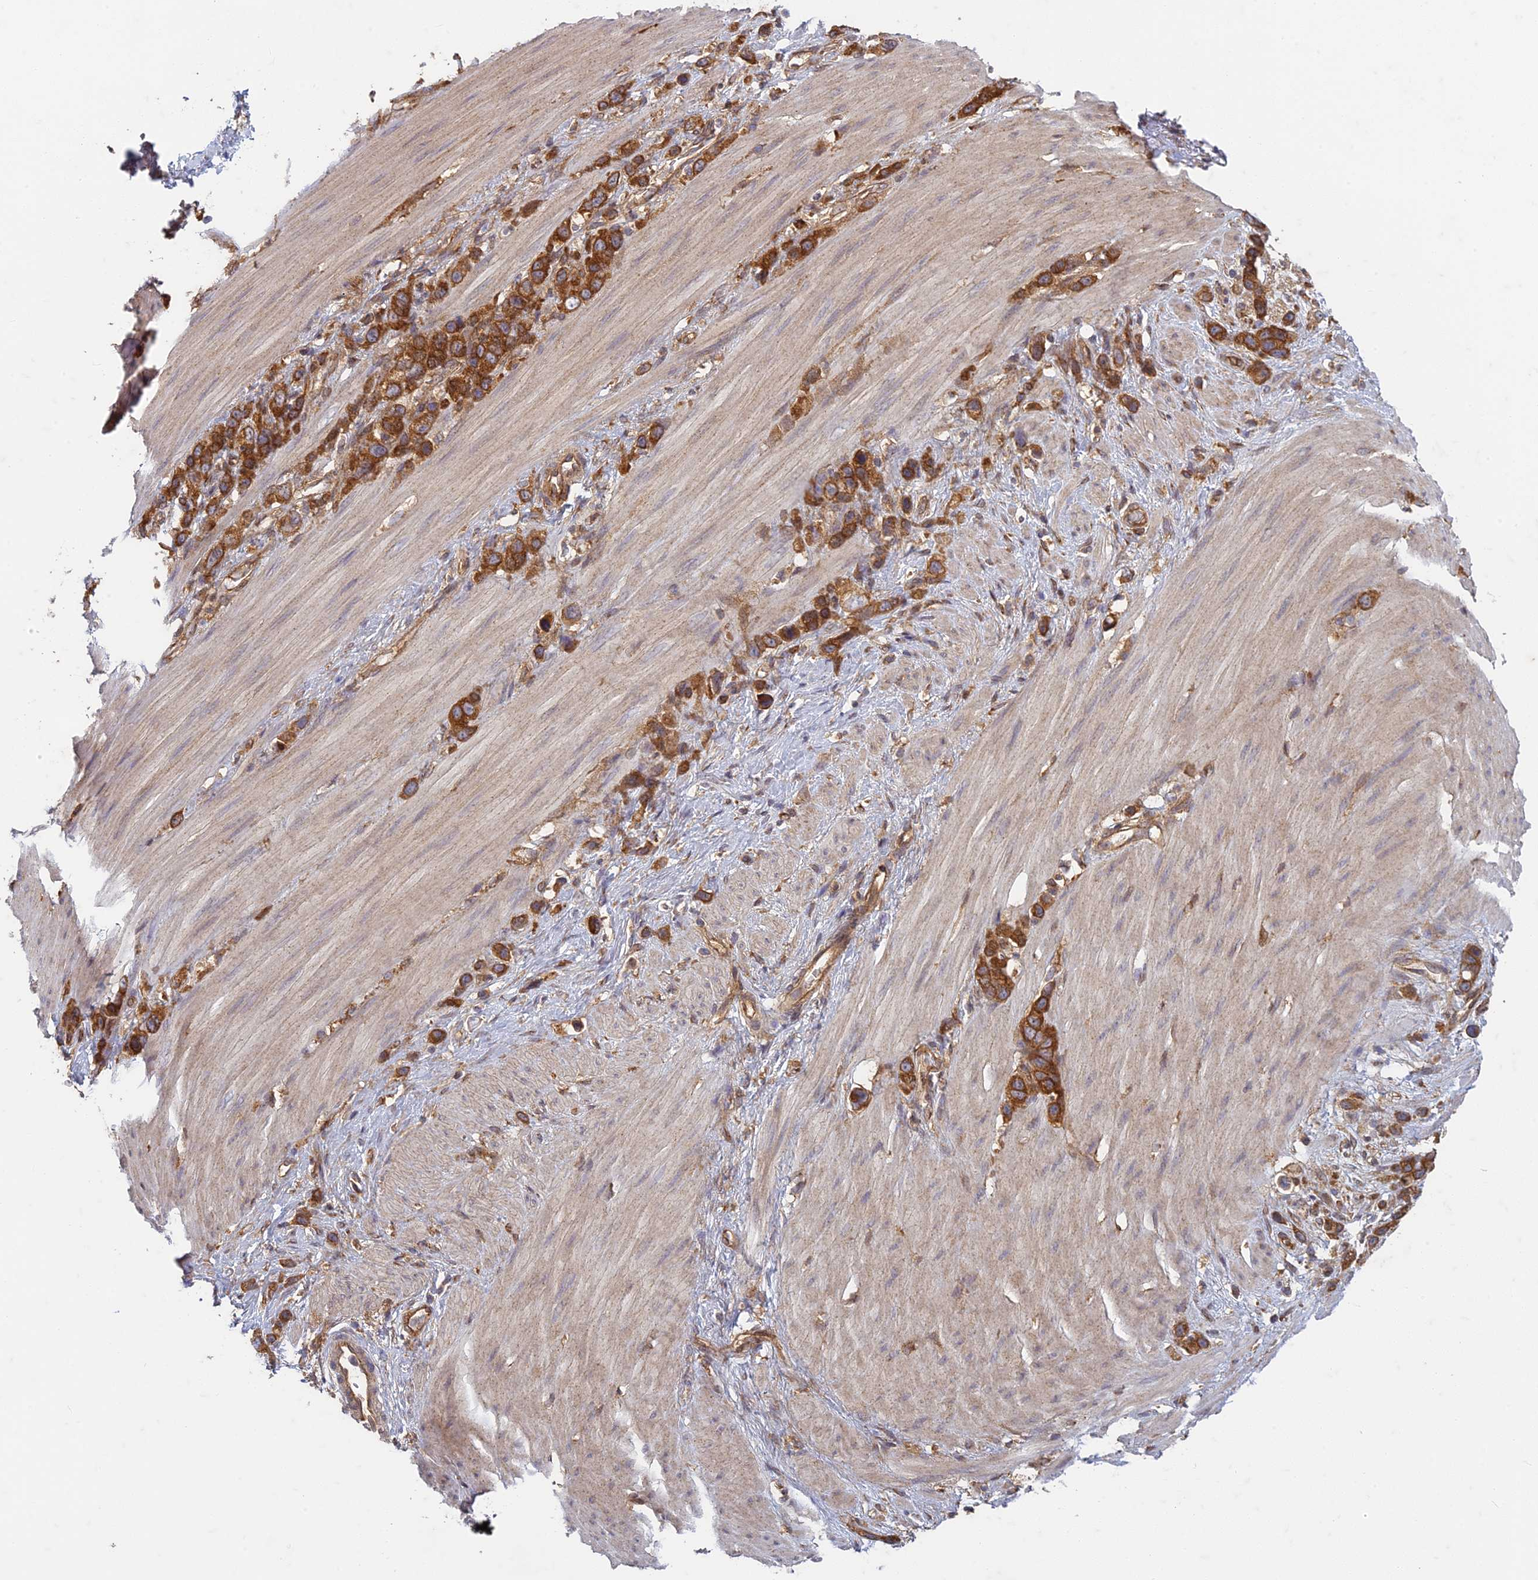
{"staining": {"intensity": "strong", "quantity": ">75%", "location": "cytoplasmic/membranous"}, "tissue": "stomach cancer", "cell_type": "Tumor cells", "image_type": "cancer", "snomed": [{"axis": "morphology", "description": "Adenocarcinoma, NOS"}, {"axis": "morphology", "description": "Adenocarcinoma, High grade"}, {"axis": "topography", "description": "Stomach, upper"}, {"axis": "topography", "description": "Stomach, lower"}], "caption": "IHC of human stomach cancer (adenocarcinoma) reveals high levels of strong cytoplasmic/membranous staining in about >75% of tumor cells. (DAB = brown stain, brightfield microscopy at high magnification).", "gene": "TCF25", "patient": {"sex": "female", "age": 65}}